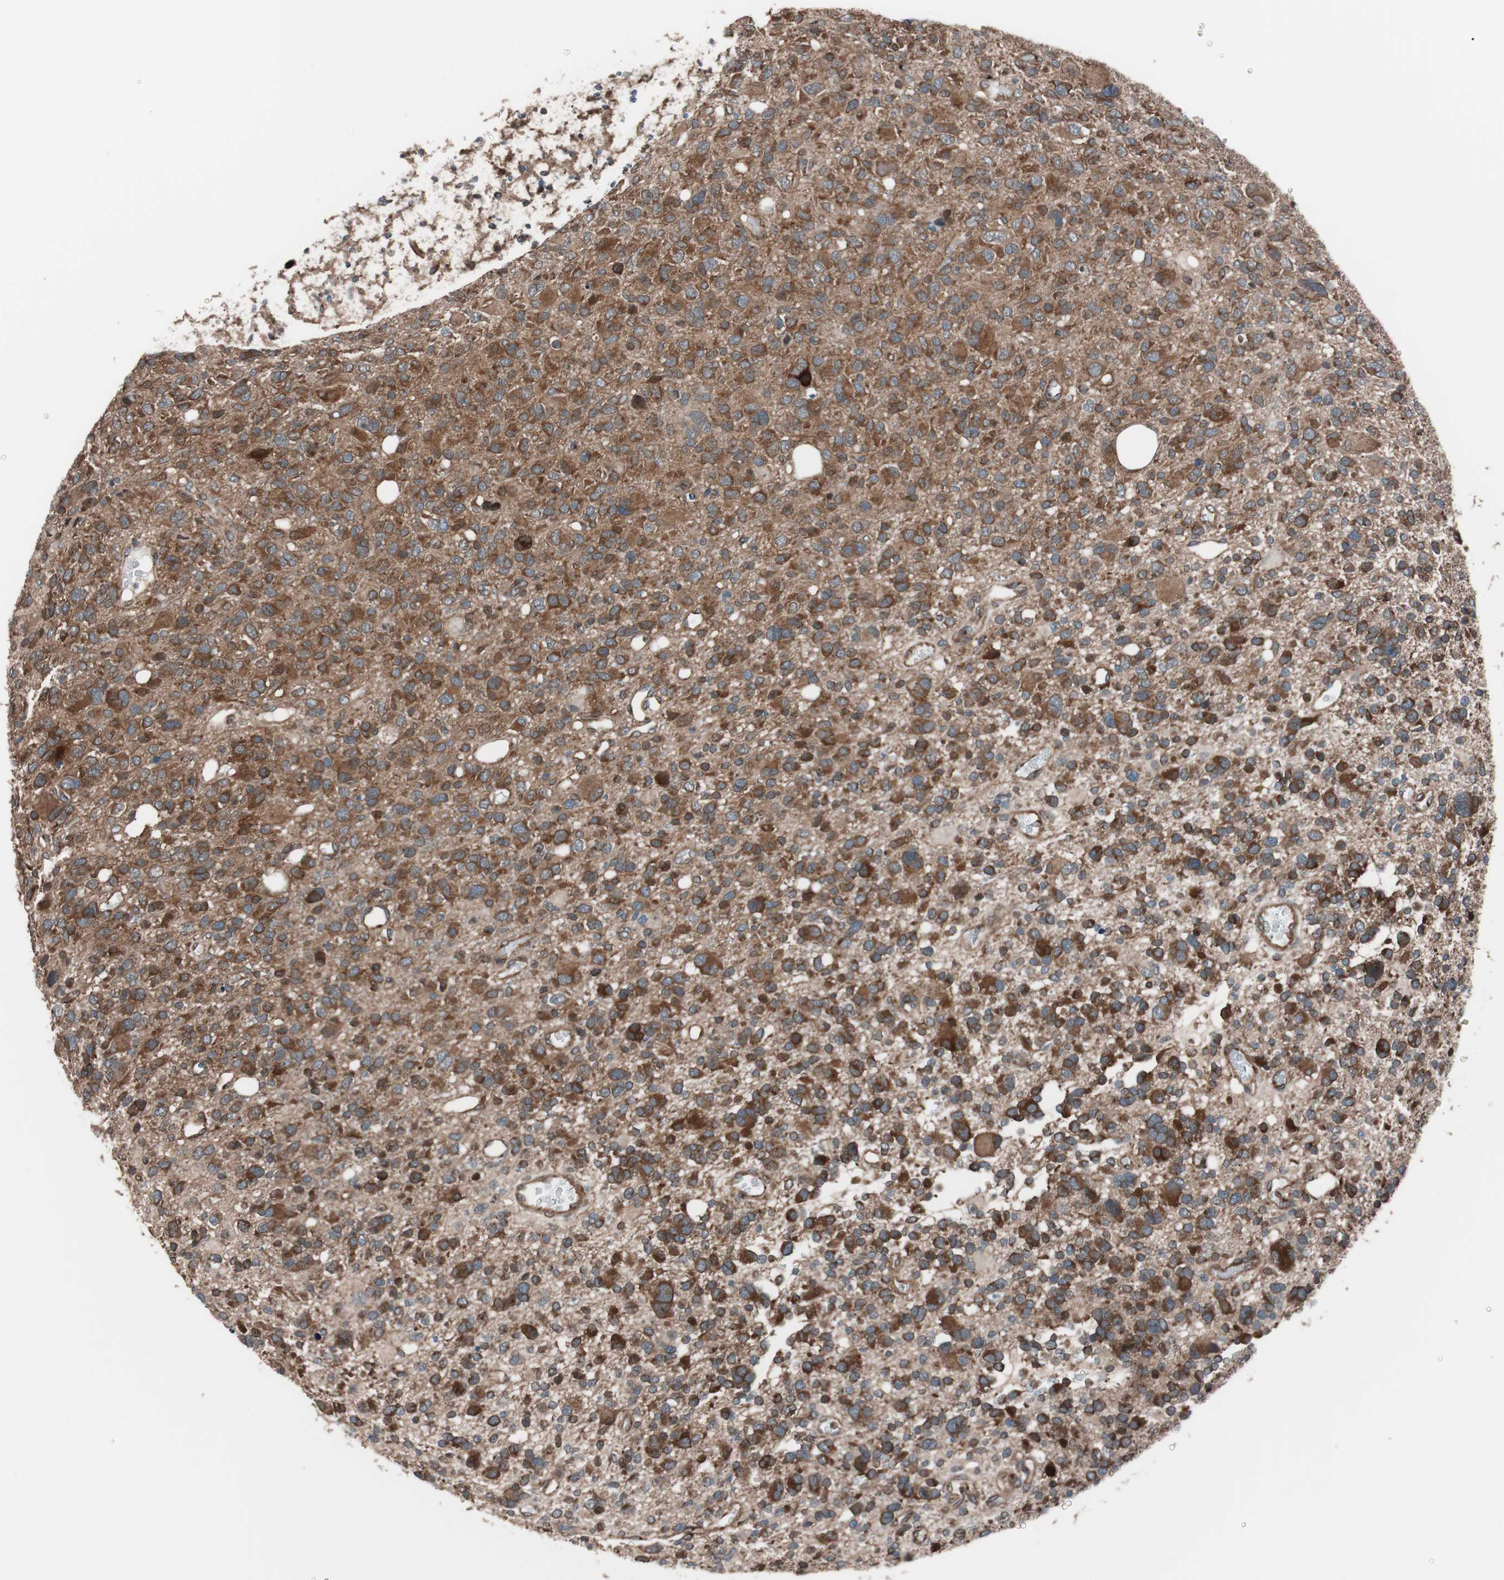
{"staining": {"intensity": "strong", "quantity": ">75%", "location": "cytoplasmic/membranous"}, "tissue": "glioma", "cell_type": "Tumor cells", "image_type": "cancer", "snomed": [{"axis": "morphology", "description": "Glioma, malignant, High grade"}, {"axis": "topography", "description": "Brain"}], "caption": "Brown immunohistochemical staining in malignant high-grade glioma exhibits strong cytoplasmic/membranous expression in about >75% of tumor cells. The protein of interest is shown in brown color, while the nuclei are stained blue.", "gene": "SEC31A", "patient": {"sex": "male", "age": 48}}